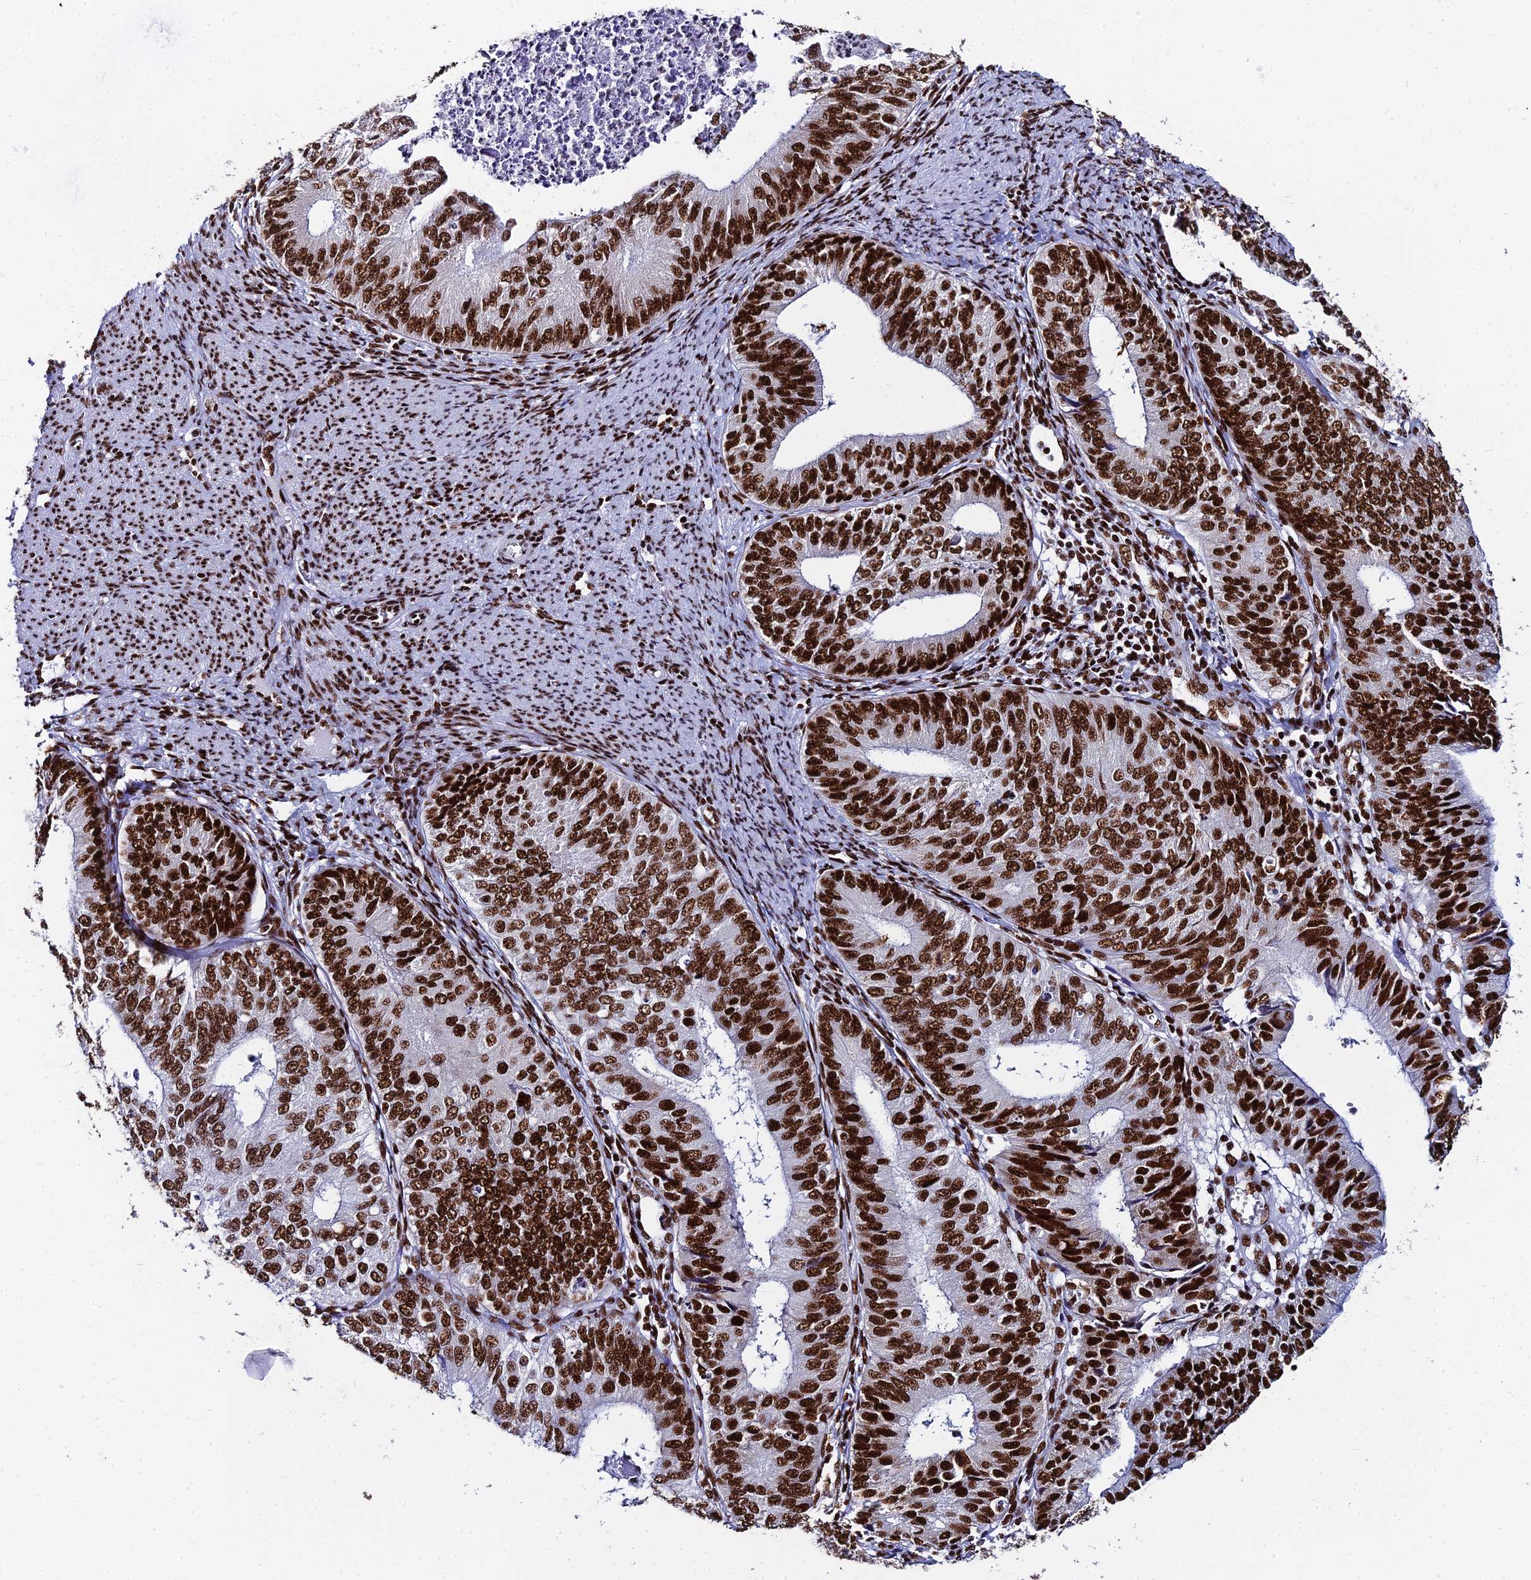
{"staining": {"intensity": "moderate", "quantity": ">75%", "location": "nuclear"}, "tissue": "endometrial cancer", "cell_type": "Tumor cells", "image_type": "cancer", "snomed": [{"axis": "morphology", "description": "Adenocarcinoma, NOS"}, {"axis": "topography", "description": "Endometrium"}], "caption": "Endometrial cancer stained for a protein (brown) exhibits moderate nuclear positive positivity in about >75% of tumor cells.", "gene": "HNRNPH1", "patient": {"sex": "female", "age": 68}}